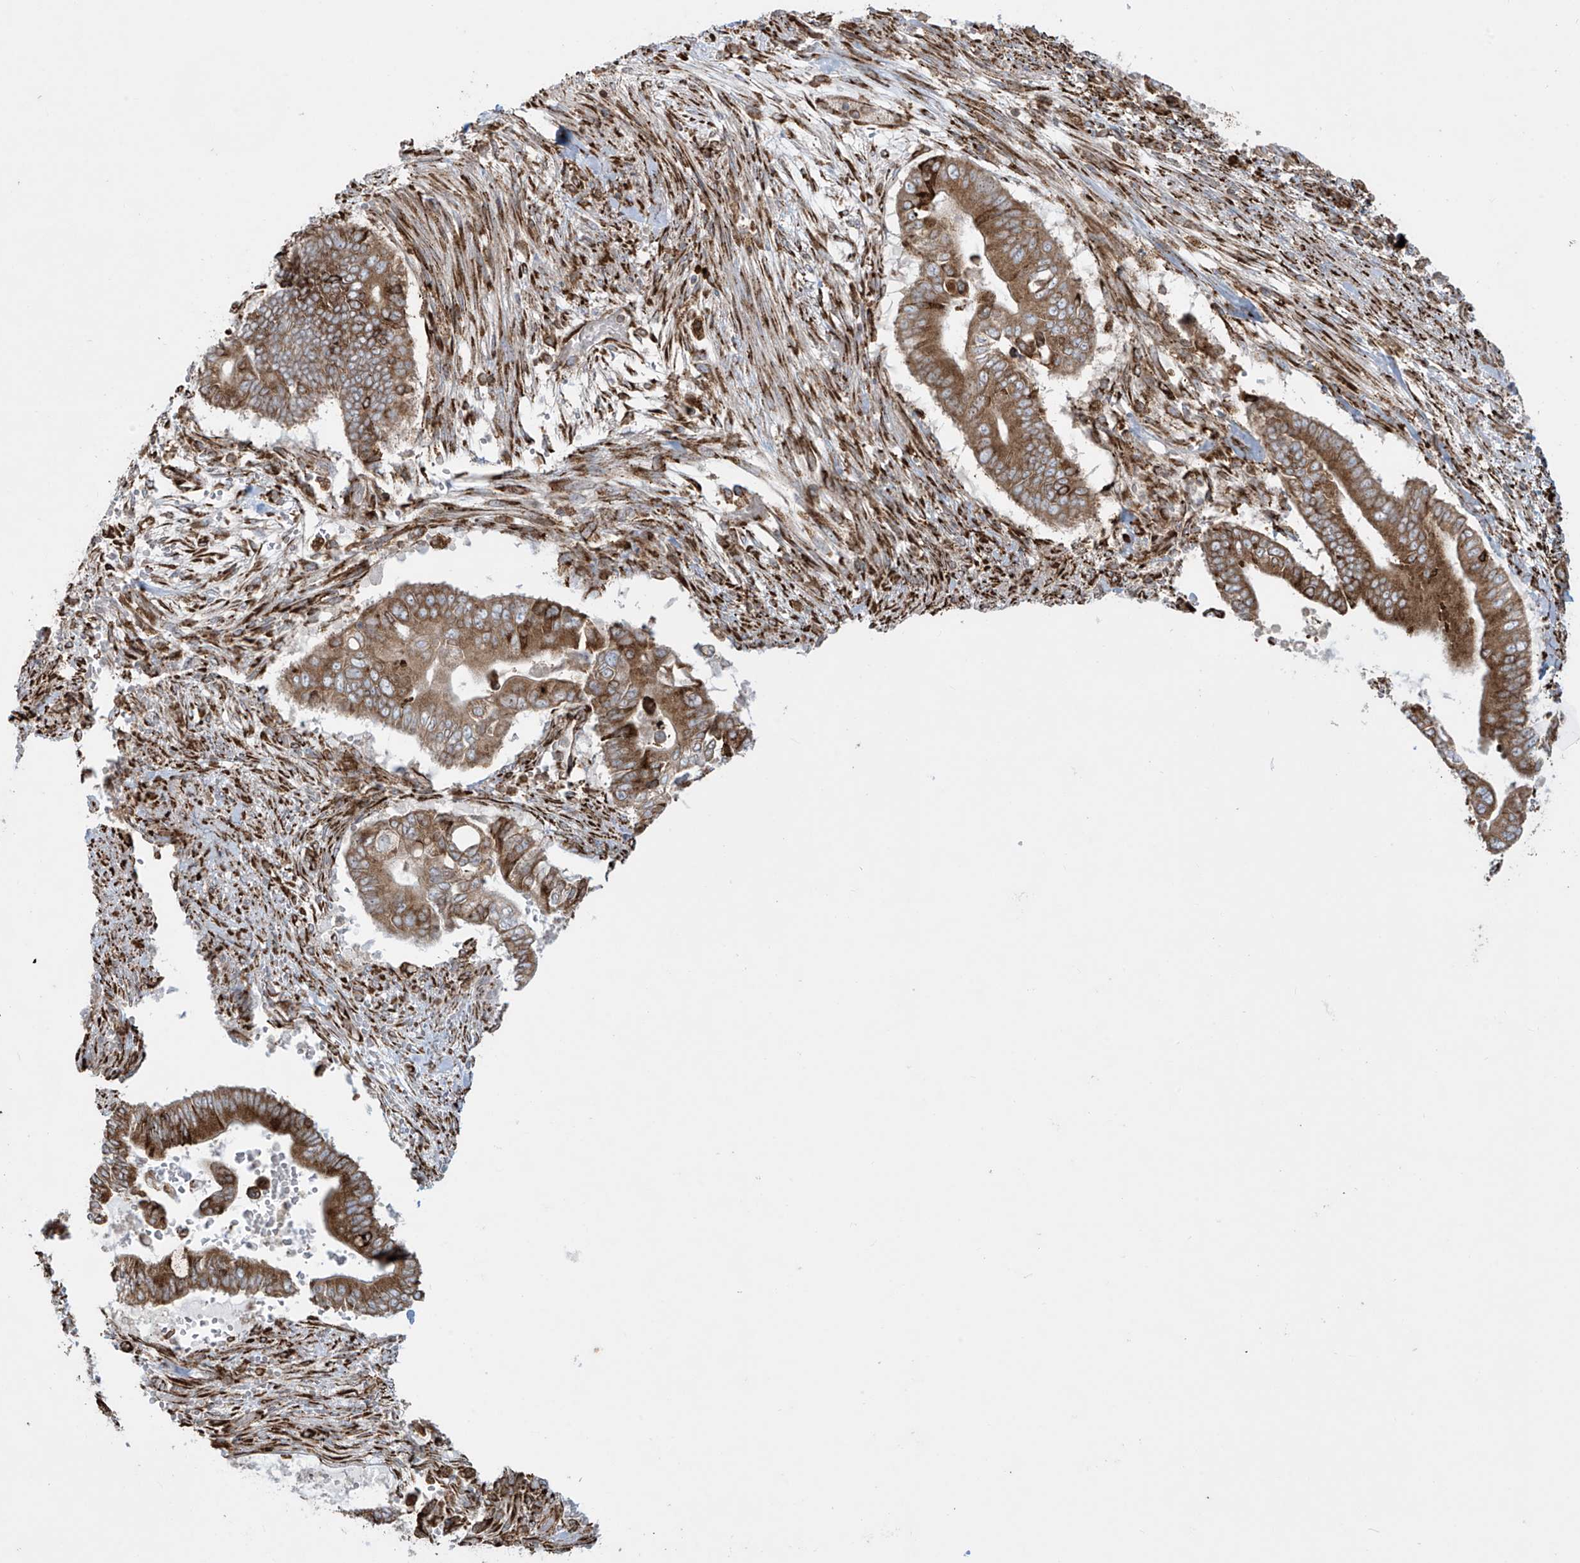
{"staining": {"intensity": "moderate", "quantity": ">75%", "location": "cytoplasmic/membranous"}, "tissue": "pancreatic cancer", "cell_type": "Tumor cells", "image_type": "cancer", "snomed": [{"axis": "morphology", "description": "Adenocarcinoma, NOS"}, {"axis": "topography", "description": "Pancreas"}], "caption": "The immunohistochemical stain labels moderate cytoplasmic/membranous expression in tumor cells of pancreatic cancer tissue.", "gene": "MX1", "patient": {"sex": "male", "age": 68}}